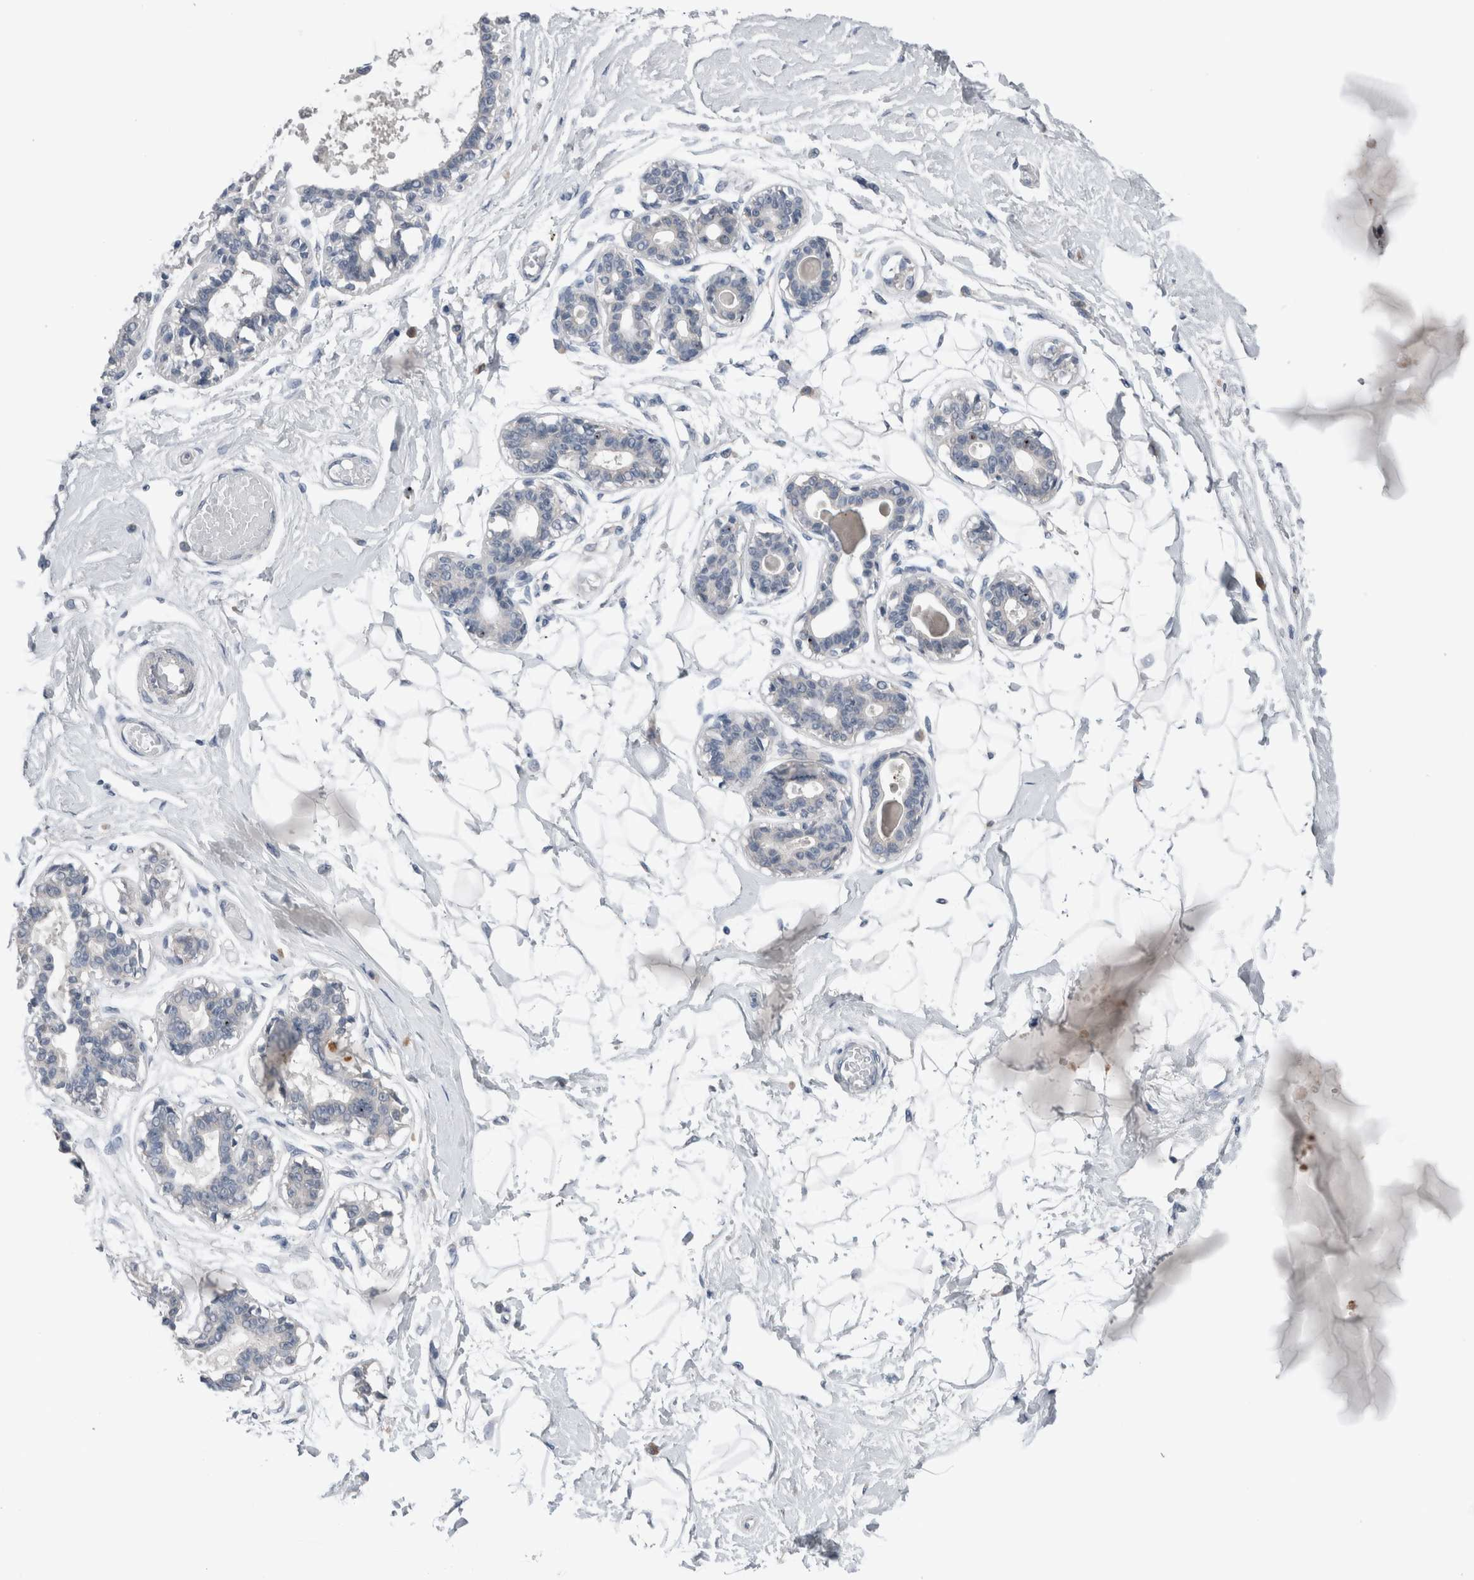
{"staining": {"intensity": "negative", "quantity": "none", "location": "none"}, "tissue": "breast", "cell_type": "Adipocytes", "image_type": "normal", "snomed": [{"axis": "morphology", "description": "Normal tissue, NOS"}, {"axis": "topography", "description": "Breast"}], "caption": "Adipocytes show no significant positivity in benign breast. (DAB (3,3'-diaminobenzidine) immunohistochemistry (IHC) visualized using brightfield microscopy, high magnification).", "gene": "CRNN", "patient": {"sex": "female", "age": 45}}